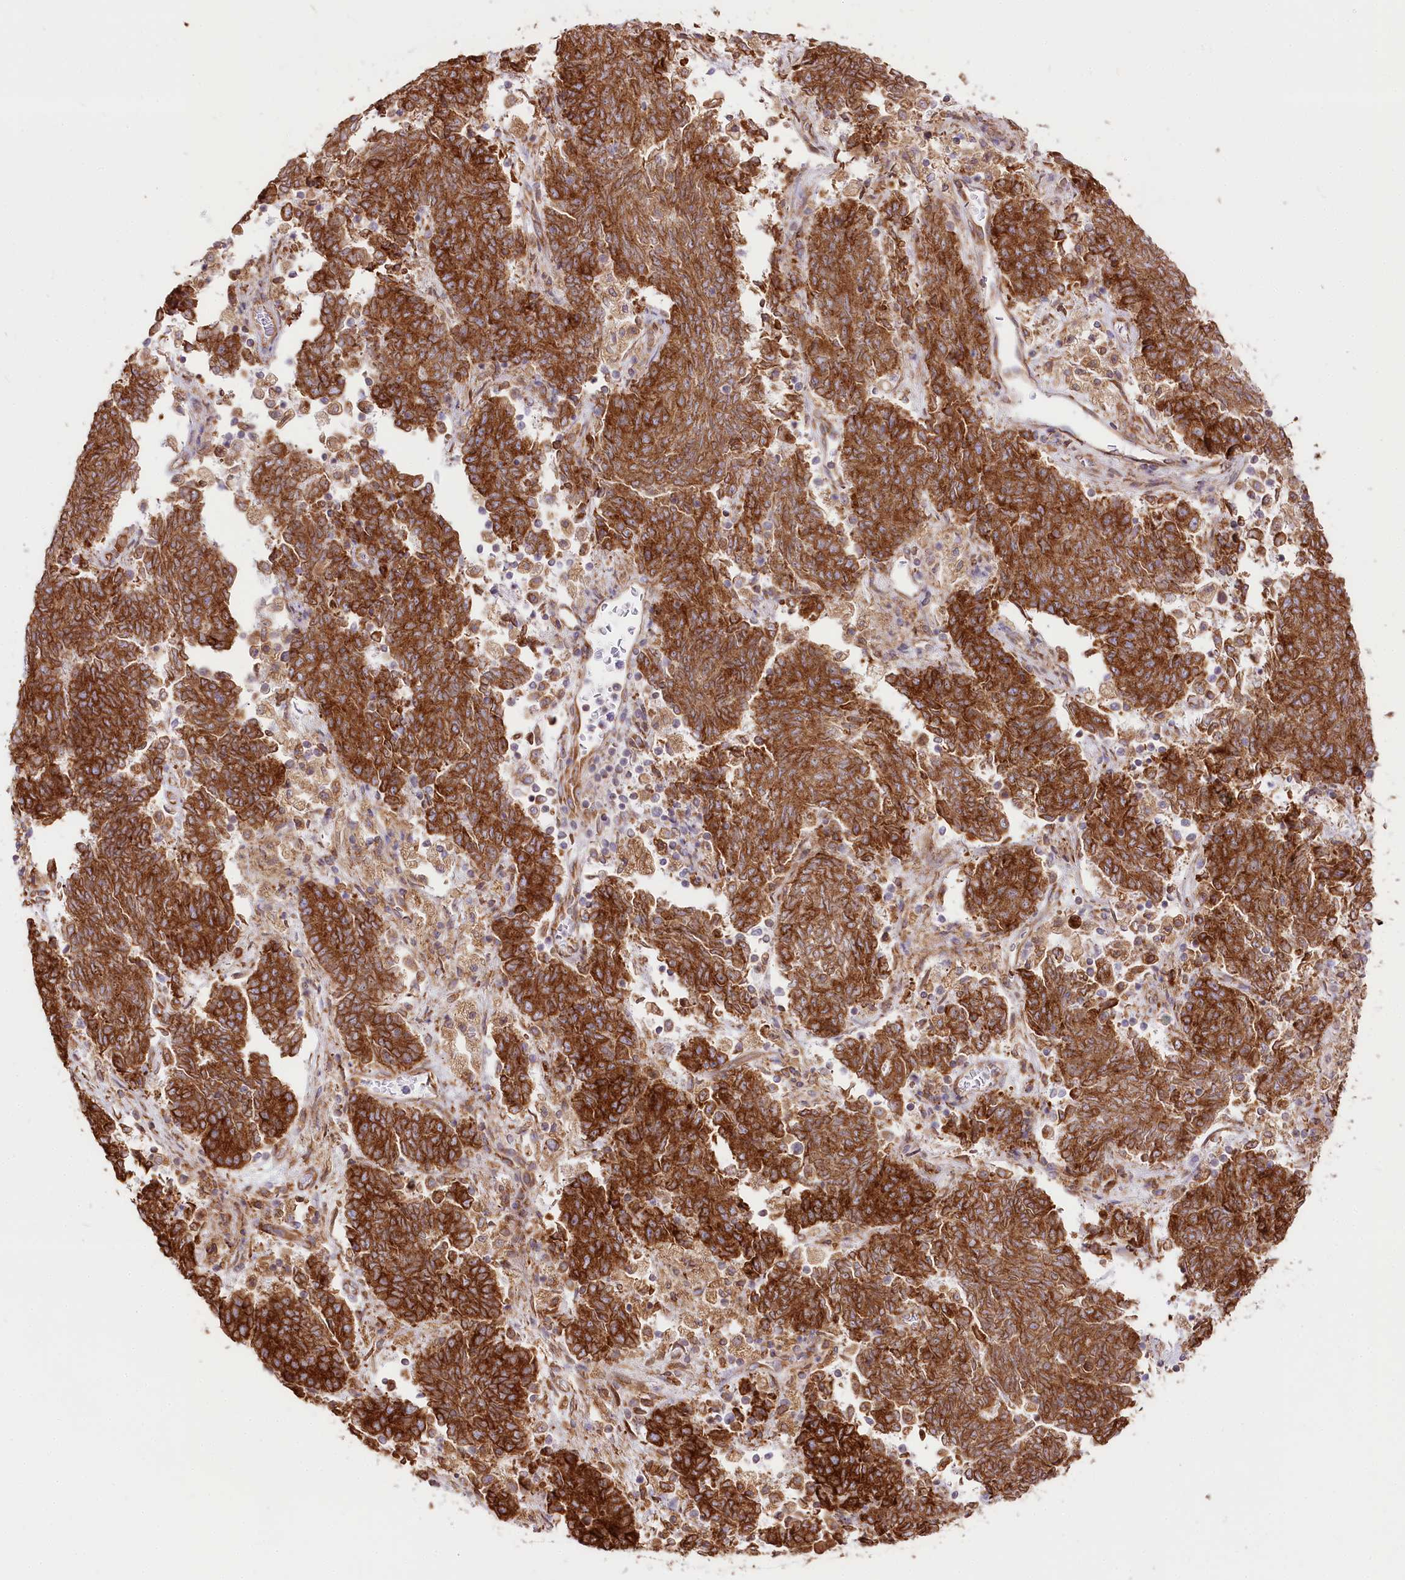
{"staining": {"intensity": "strong", "quantity": ">75%", "location": "cytoplasmic/membranous"}, "tissue": "endometrial cancer", "cell_type": "Tumor cells", "image_type": "cancer", "snomed": [{"axis": "morphology", "description": "Adenocarcinoma, NOS"}, {"axis": "topography", "description": "Endometrium"}], "caption": "IHC photomicrograph of neoplastic tissue: human endometrial adenocarcinoma stained using immunohistochemistry demonstrates high levels of strong protein expression localized specifically in the cytoplasmic/membranous of tumor cells, appearing as a cytoplasmic/membranous brown color.", "gene": "CNPY2", "patient": {"sex": "female", "age": 80}}